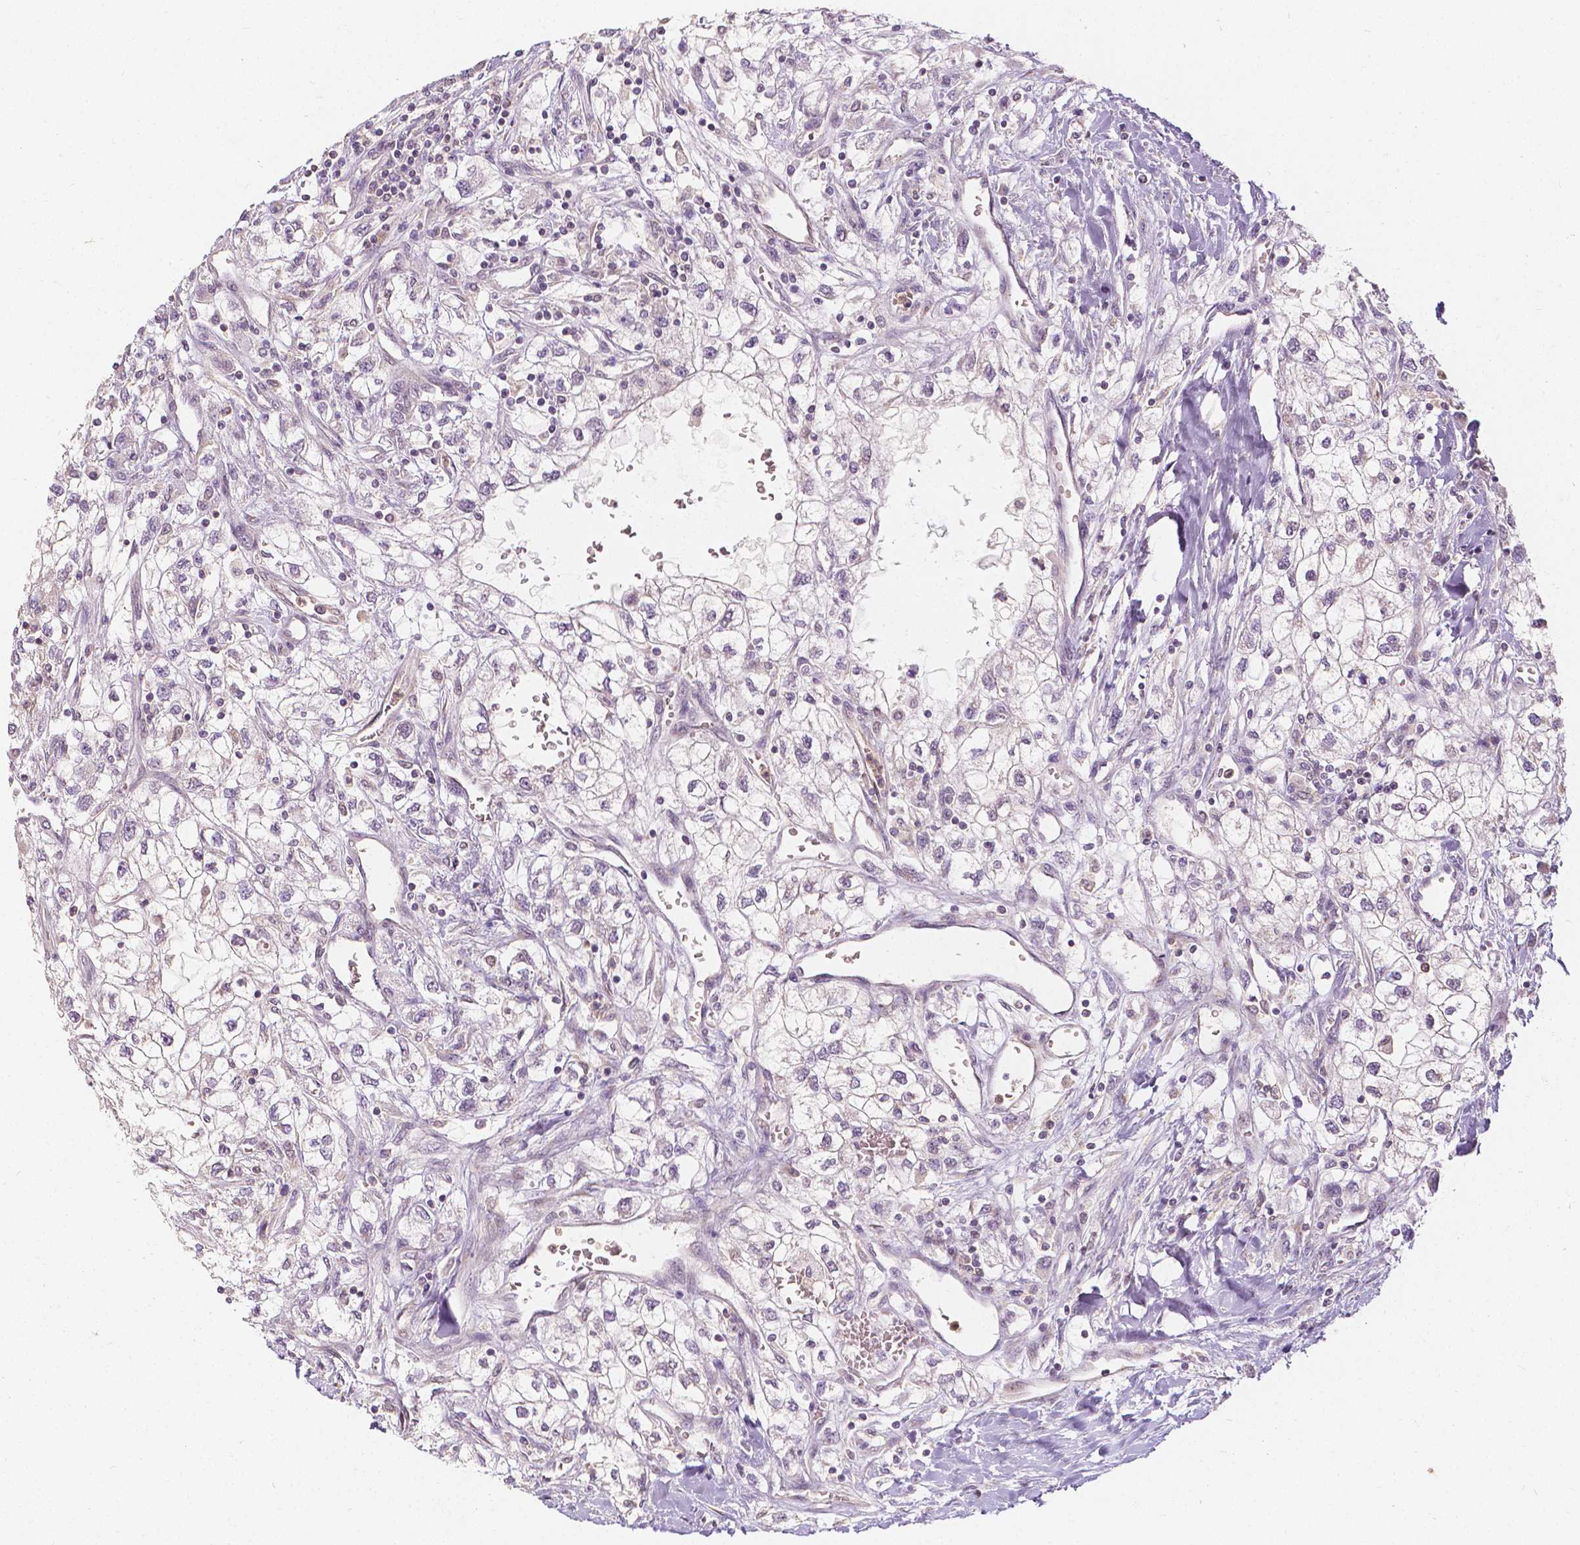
{"staining": {"intensity": "negative", "quantity": "none", "location": "none"}, "tissue": "renal cancer", "cell_type": "Tumor cells", "image_type": "cancer", "snomed": [{"axis": "morphology", "description": "Adenocarcinoma, NOS"}, {"axis": "topography", "description": "Kidney"}], "caption": "IHC micrograph of human adenocarcinoma (renal) stained for a protein (brown), which displays no expression in tumor cells.", "gene": "NAPRT", "patient": {"sex": "male", "age": 59}}